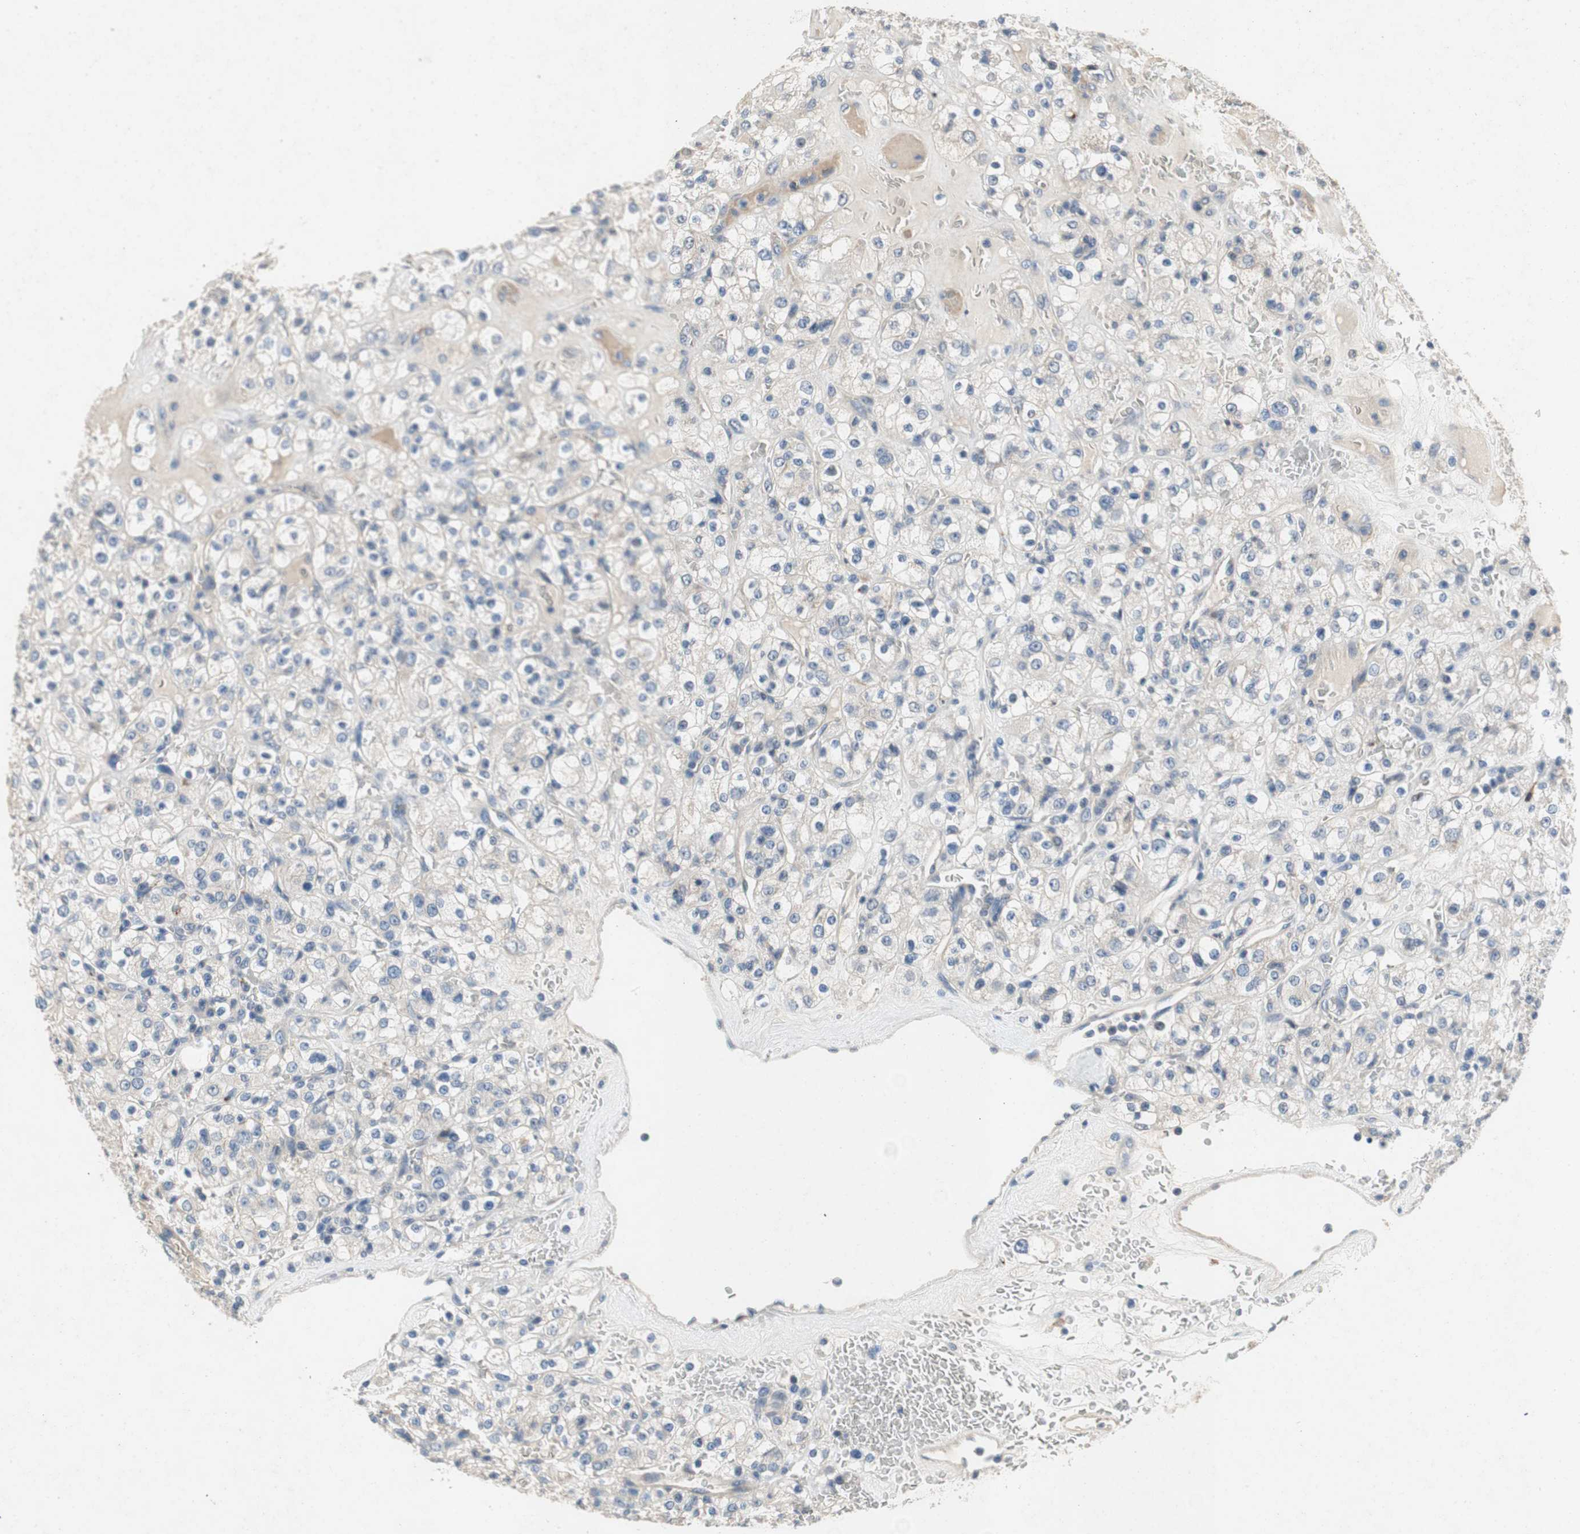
{"staining": {"intensity": "negative", "quantity": "none", "location": "none"}, "tissue": "renal cancer", "cell_type": "Tumor cells", "image_type": "cancer", "snomed": [{"axis": "morphology", "description": "Normal tissue, NOS"}, {"axis": "morphology", "description": "Adenocarcinoma, NOS"}, {"axis": "topography", "description": "Kidney"}], "caption": "Tumor cells show no significant staining in renal adenocarcinoma.", "gene": "ALPL", "patient": {"sex": "female", "age": 72}}